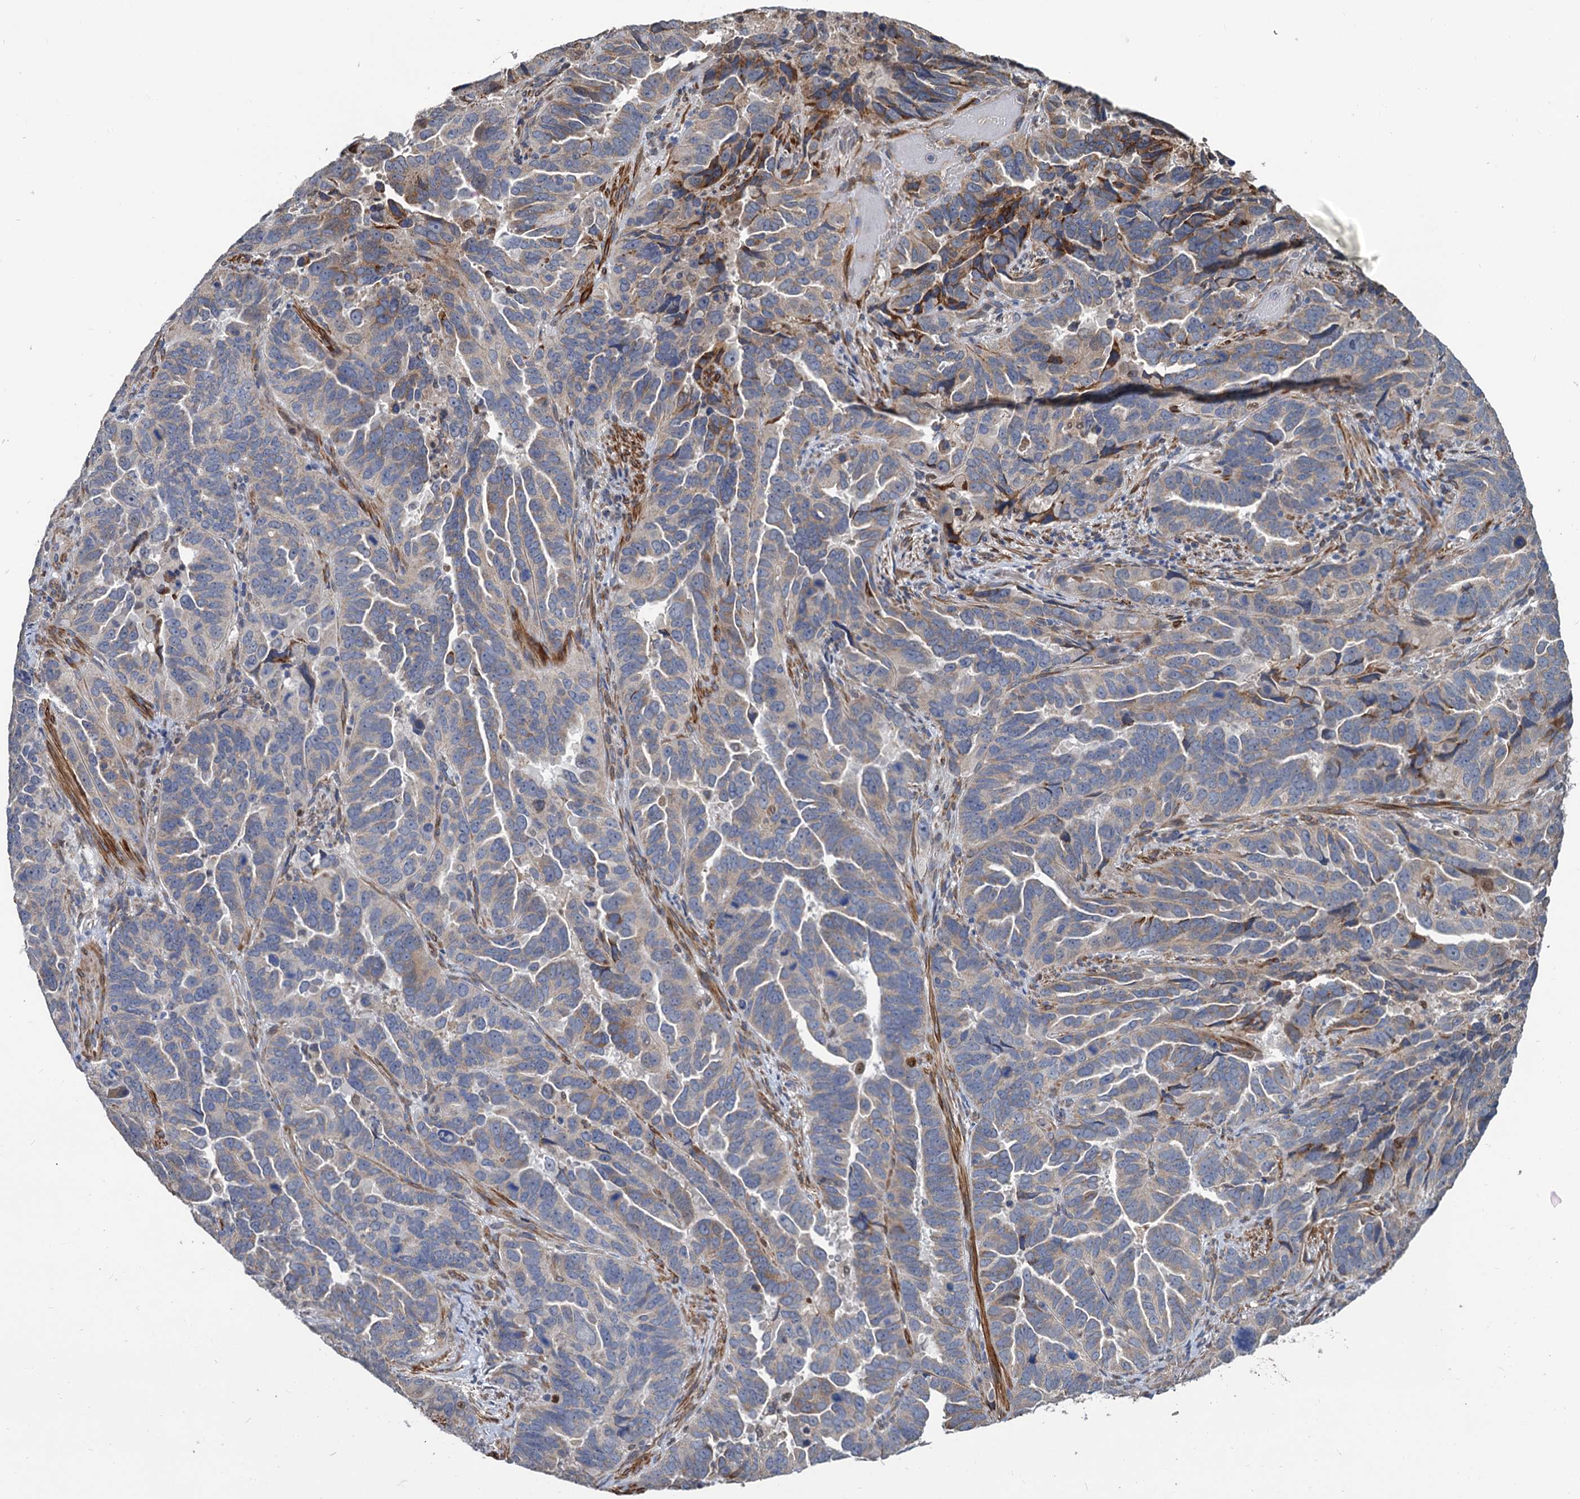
{"staining": {"intensity": "weak", "quantity": "<25%", "location": "nuclear"}, "tissue": "endometrial cancer", "cell_type": "Tumor cells", "image_type": "cancer", "snomed": [{"axis": "morphology", "description": "Adenocarcinoma, NOS"}, {"axis": "topography", "description": "Endometrium"}], "caption": "Tumor cells show no significant positivity in adenocarcinoma (endometrial).", "gene": "ALKBH7", "patient": {"sex": "female", "age": 65}}